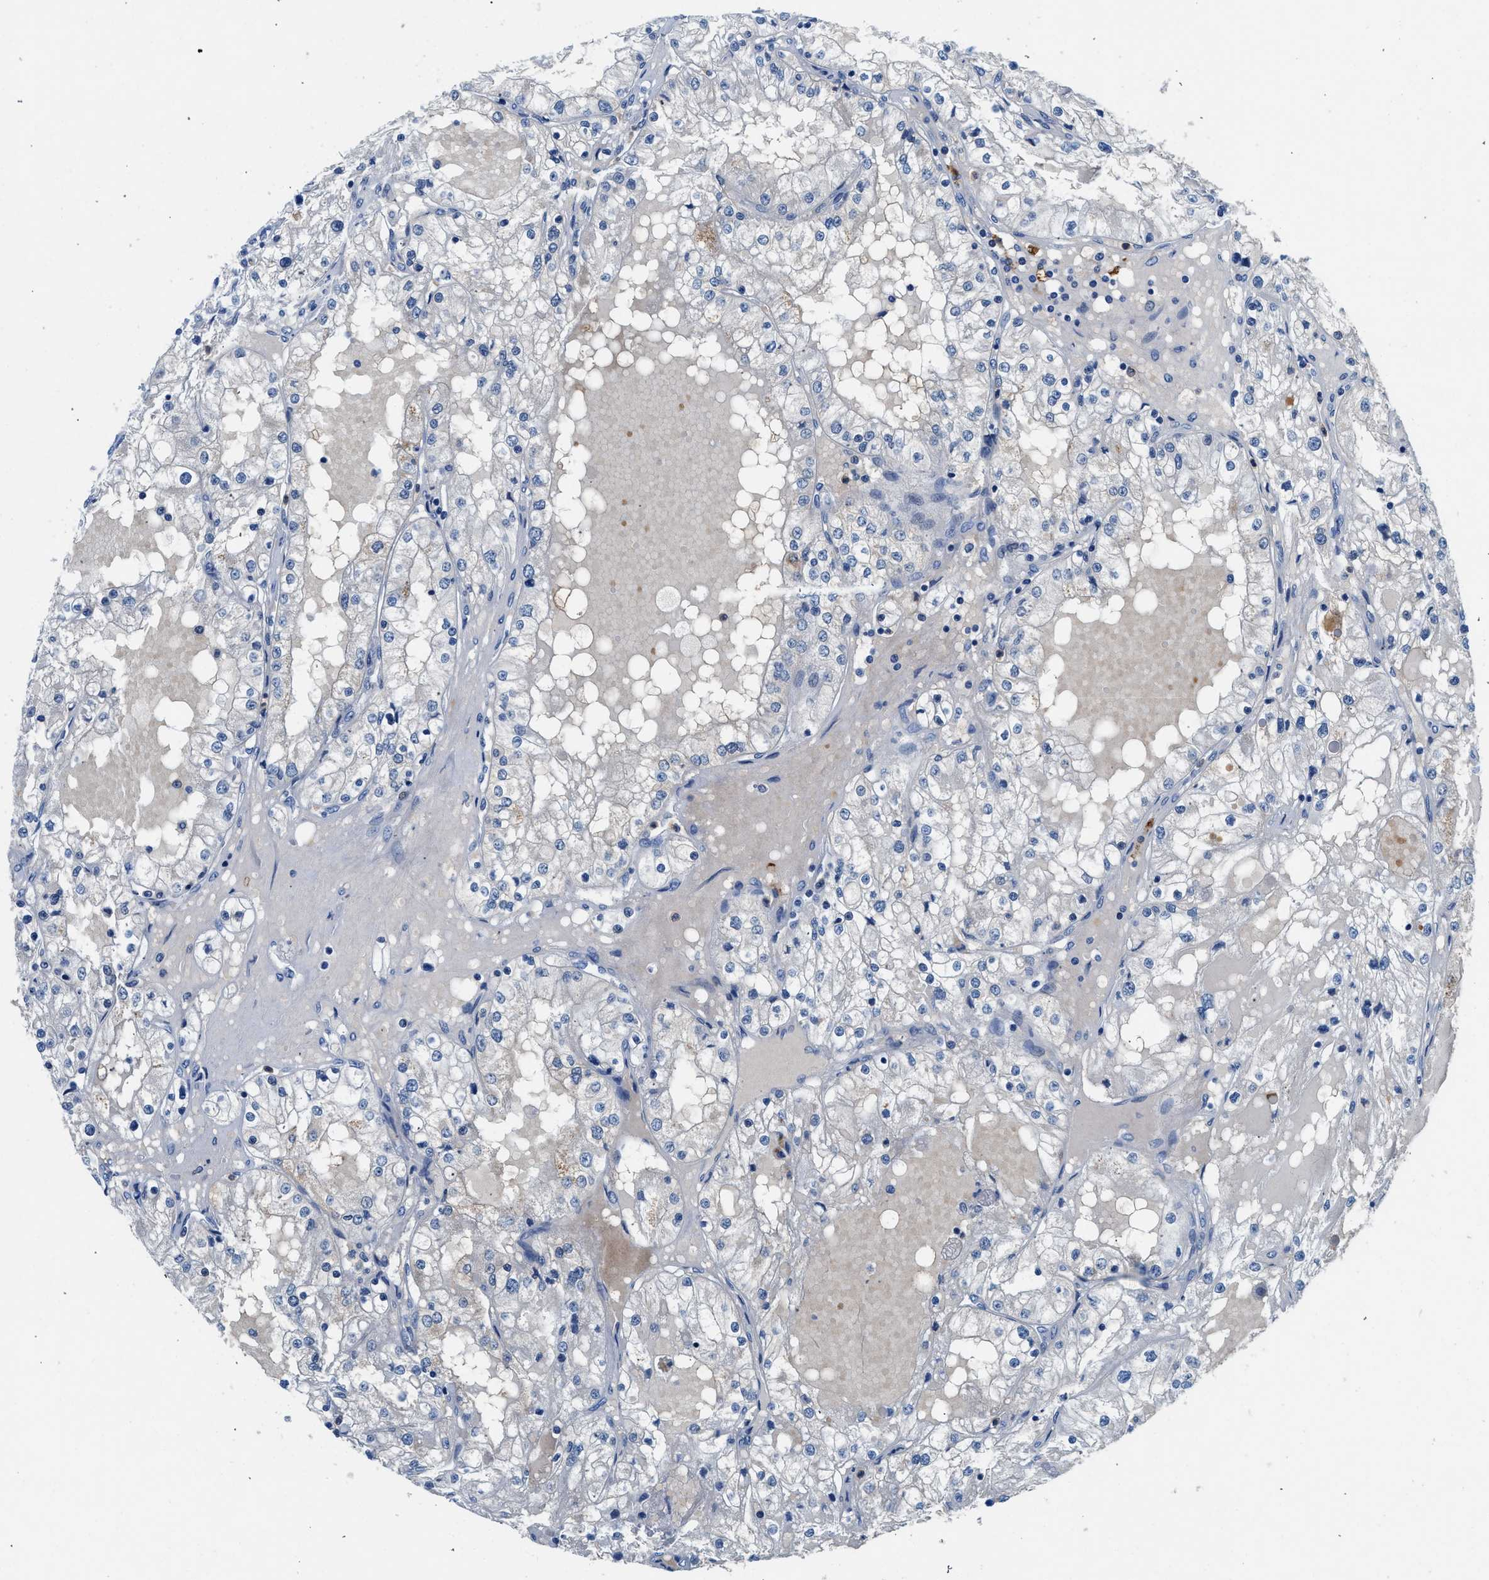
{"staining": {"intensity": "negative", "quantity": "none", "location": "none"}, "tissue": "renal cancer", "cell_type": "Tumor cells", "image_type": "cancer", "snomed": [{"axis": "morphology", "description": "Adenocarcinoma, NOS"}, {"axis": "topography", "description": "Kidney"}], "caption": "Renal adenocarcinoma stained for a protein using IHC reveals no expression tumor cells.", "gene": "FADS6", "patient": {"sex": "male", "age": 68}}